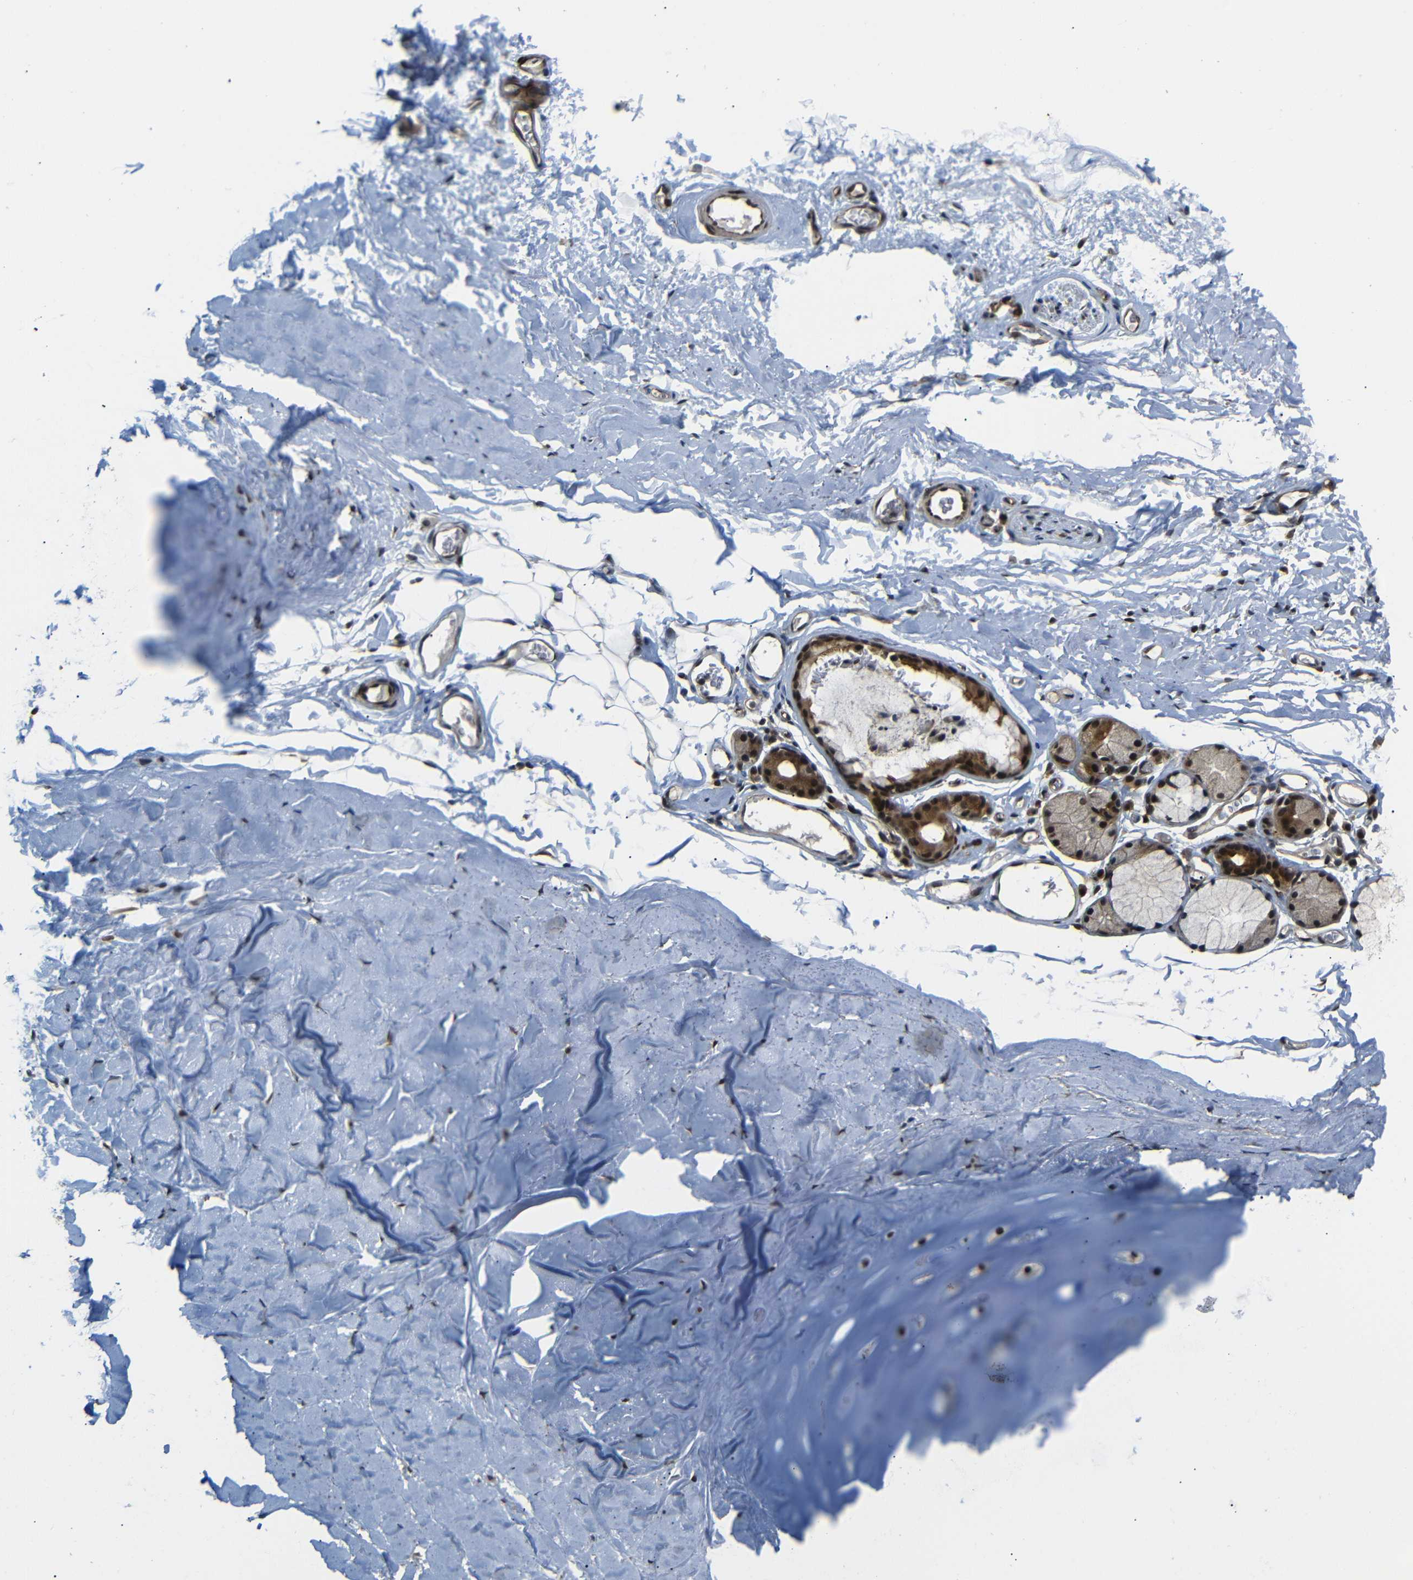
{"staining": {"intensity": "weak", "quantity": ">75%", "location": "cytoplasmic/membranous"}, "tissue": "adipose tissue", "cell_type": "Adipocytes", "image_type": "normal", "snomed": [{"axis": "morphology", "description": "Normal tissue, NOS"}, {"axis": "topography", "description": "Bronchus"}], "caption": "The image exhibits staining of unremarkable adipose tissue, revealing weak cytoplasmic/membranous protein staining (brown color) within adipocytes.", "gene": "TBX2", "patient": {"sex": "female", "age": 73}}